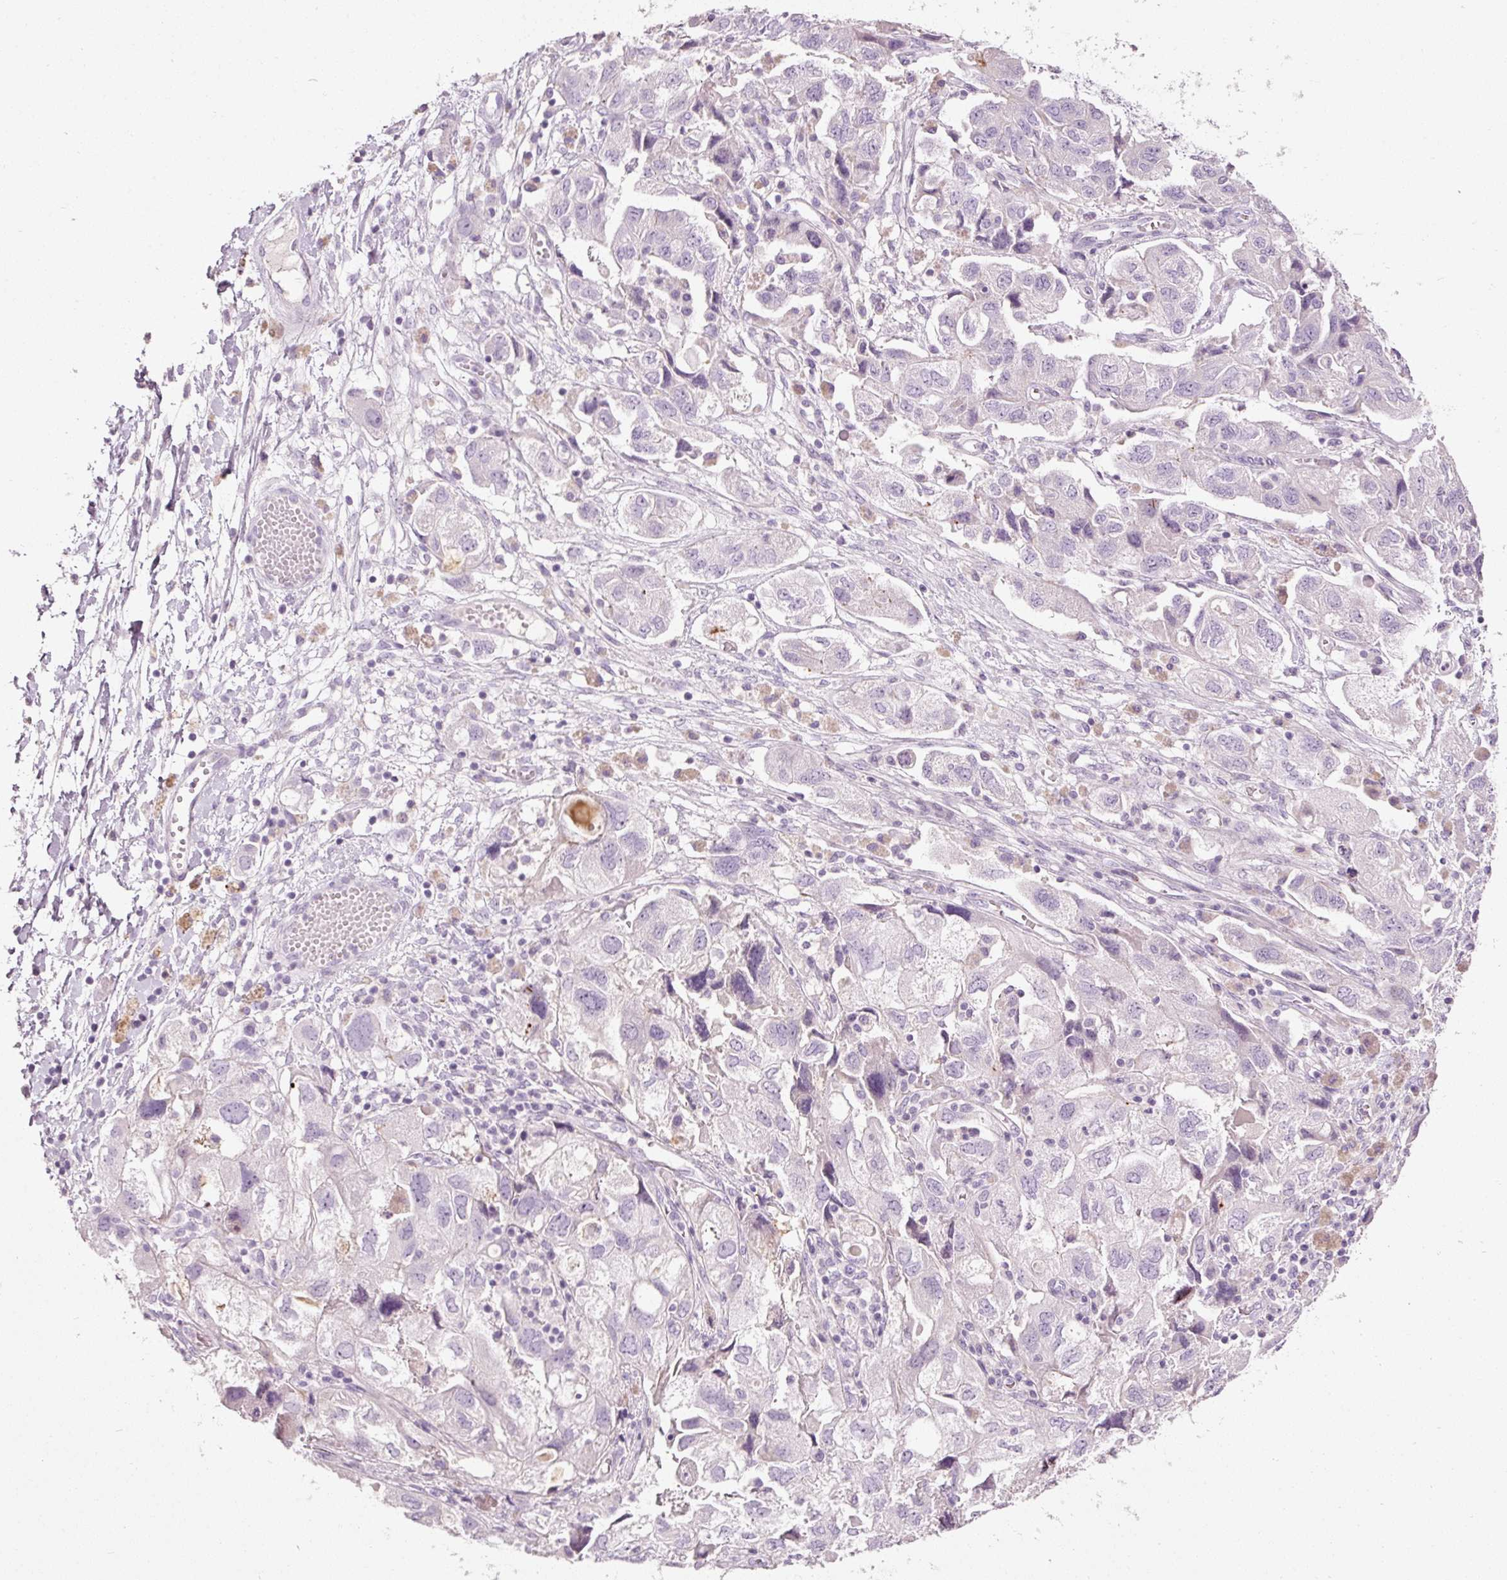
{"staining": {"intensity": "negative", "quantity": "none", "location": "none"}, "tissue": "ovarian cancer", "cell_type": "Tumor cells", "image_type": "cancer", "snomed": [{"axis": "morphology", "description": "Carcinoma, NOS"}, {"axis": "morphology", "description": "Cystadenocarcinoma, serous, NOS"}, {"axis": "topography", "description": "Ovary"}], "caption": "Ovarian serous cystadenocarcinoma was stained to show a protein in brown. There is no significant positivity in tumor cells.", "gene": "MUC5AC", "patient": {"sex": "female", "age": 69}}